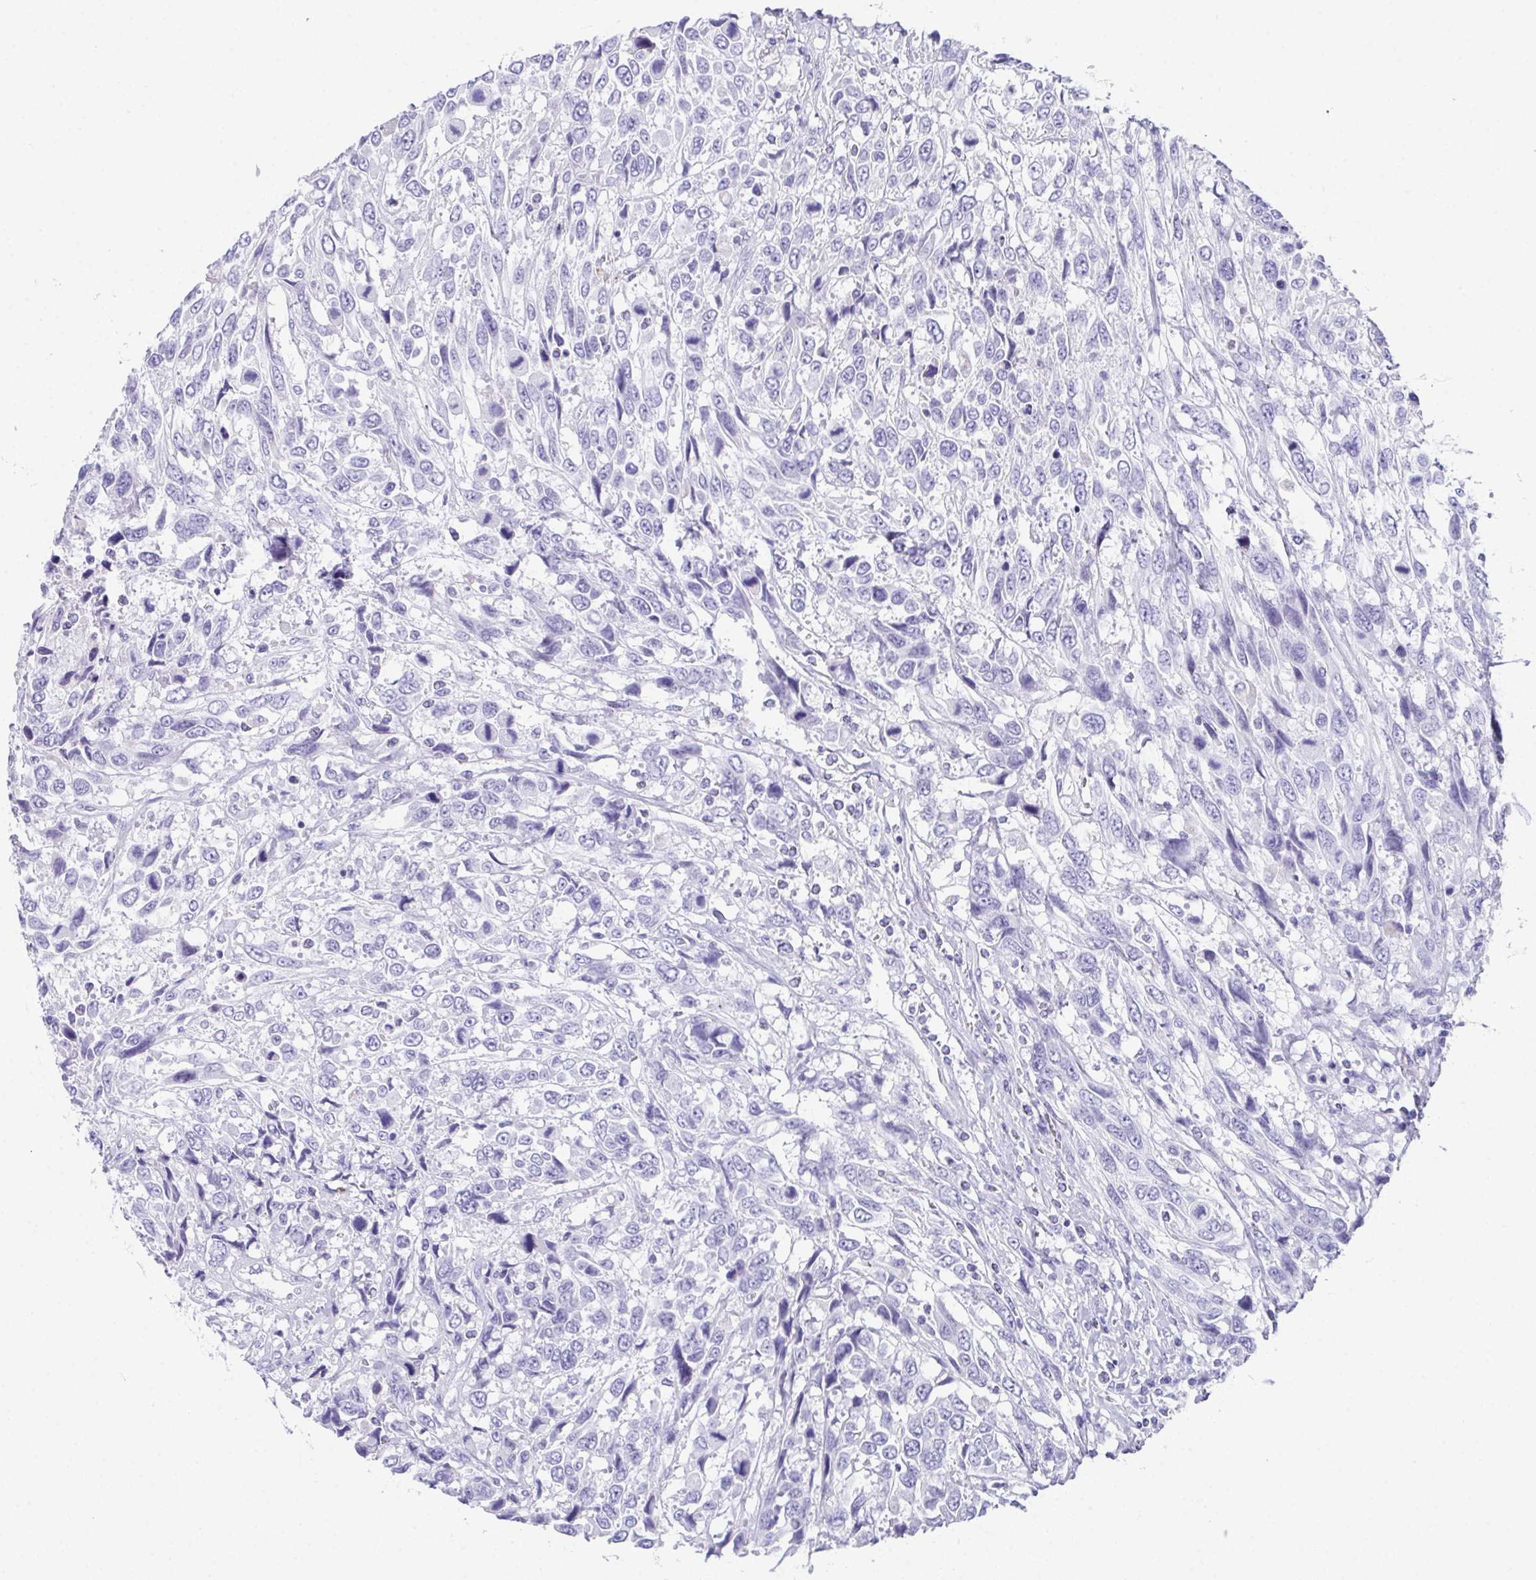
{"staining": {"intensity": "negative", "quantity": "none", "location": "none"}, "tissue": "urothelial cancer", "cell_type": "Tumor cells", "image_type": "cancer", "snomed": [{"axis": "morphology", "description": "Urothelial carcinoma, High grade"}, {"axis": "topography", "description": "Urinary bladder"}], "caption": "The micrograph exhibits no staining of tumor cells in urothelial cancer.", "gene": "TEX19", "patient": {"sex": "female", "age": 70}}